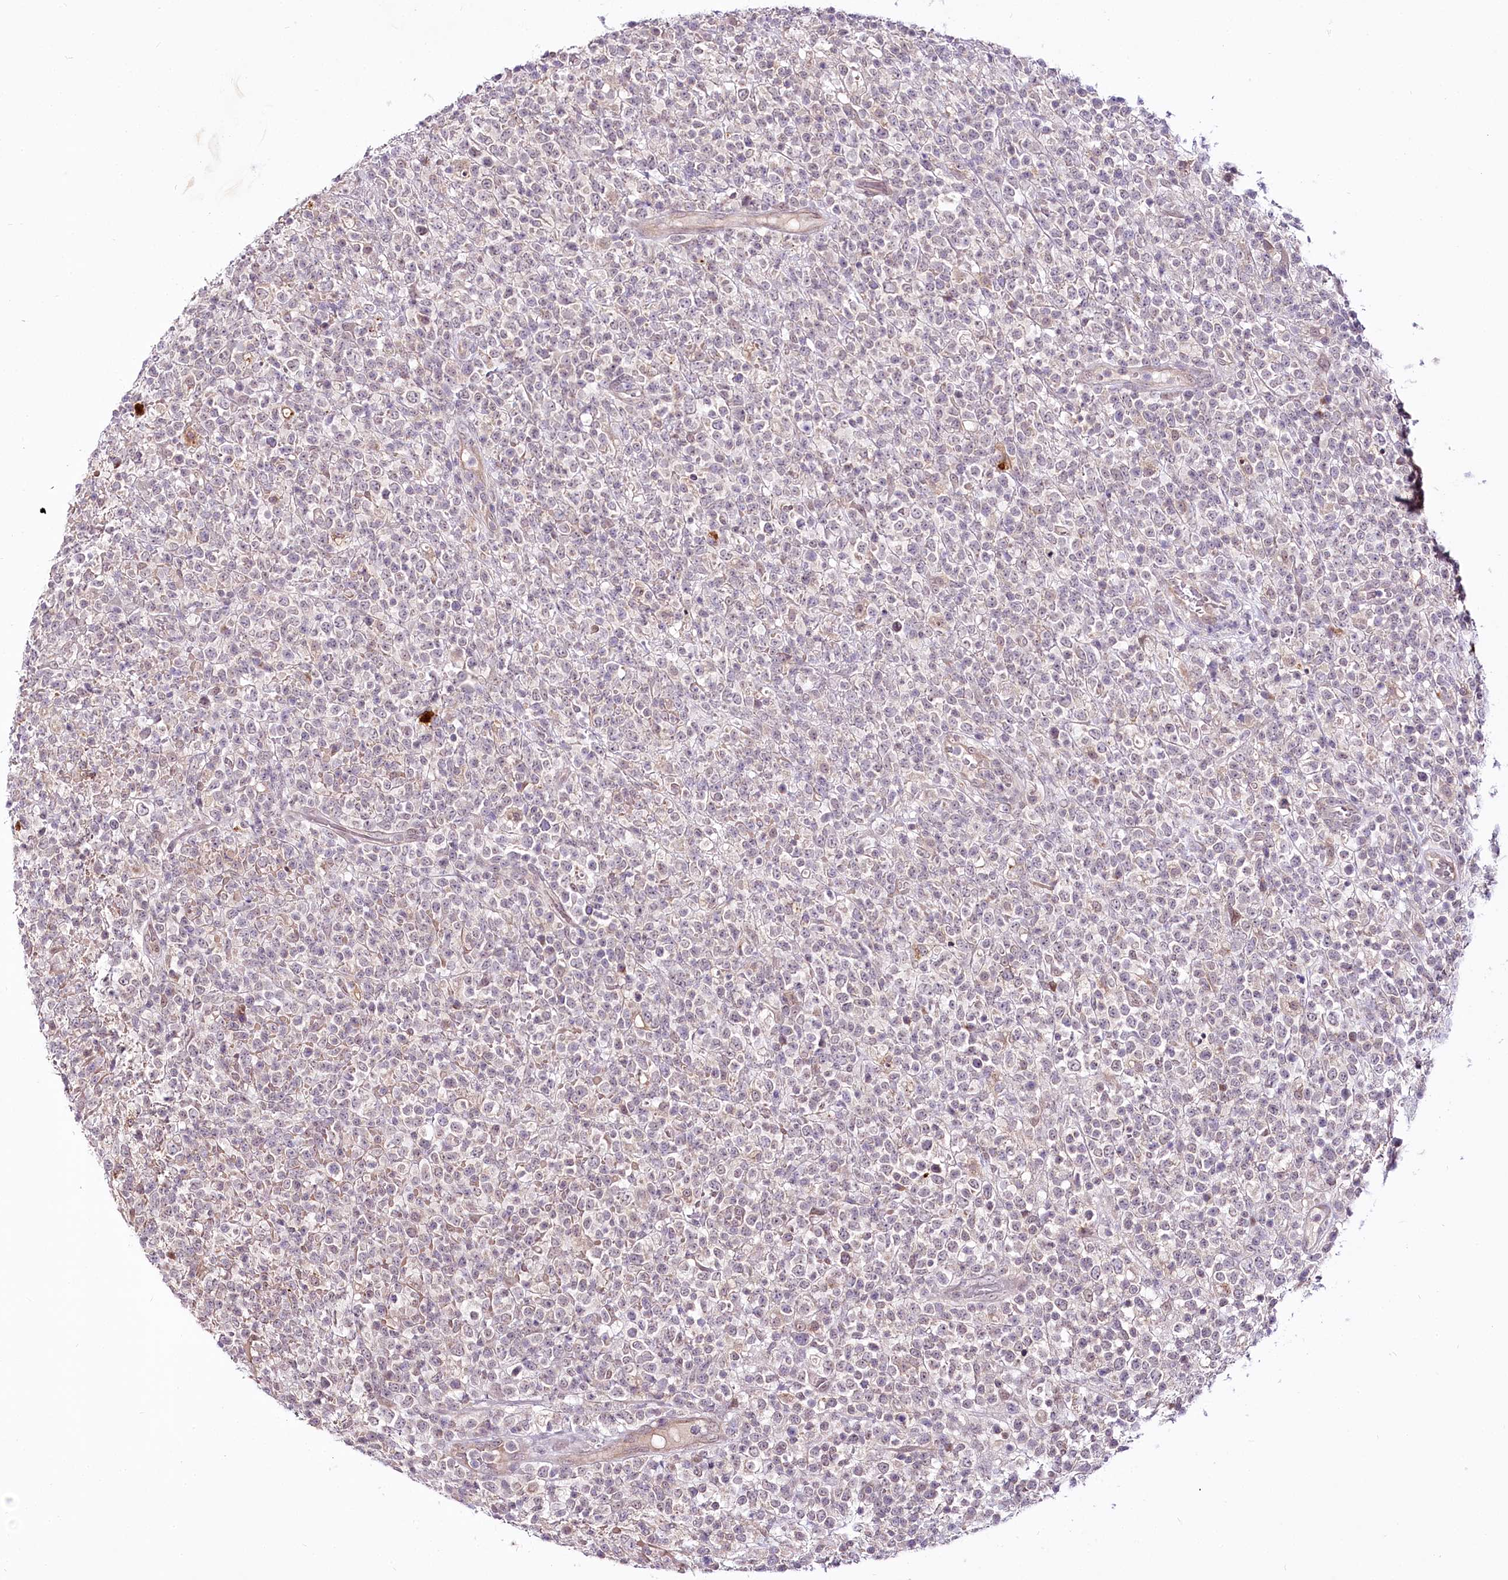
{"staining": {"intensity": "negative", "quantity": "none", "location": "none"}, "tissue": "lymphoma", "cell_type": "Tumor cells", "image_type": "cancer", "snomed": [{"axis": "morphology", "description": "Malignant lymphoma, non-Hodgkin's type, High grade"}, {"axis": "topography", "description": "Colon"}], "caption": "Immunohistochemical staining of human lymphoma shows no significant positivity in tumor cells.", "gene": "VWA5A", "patient": {"sex": "female", "age": 53}}